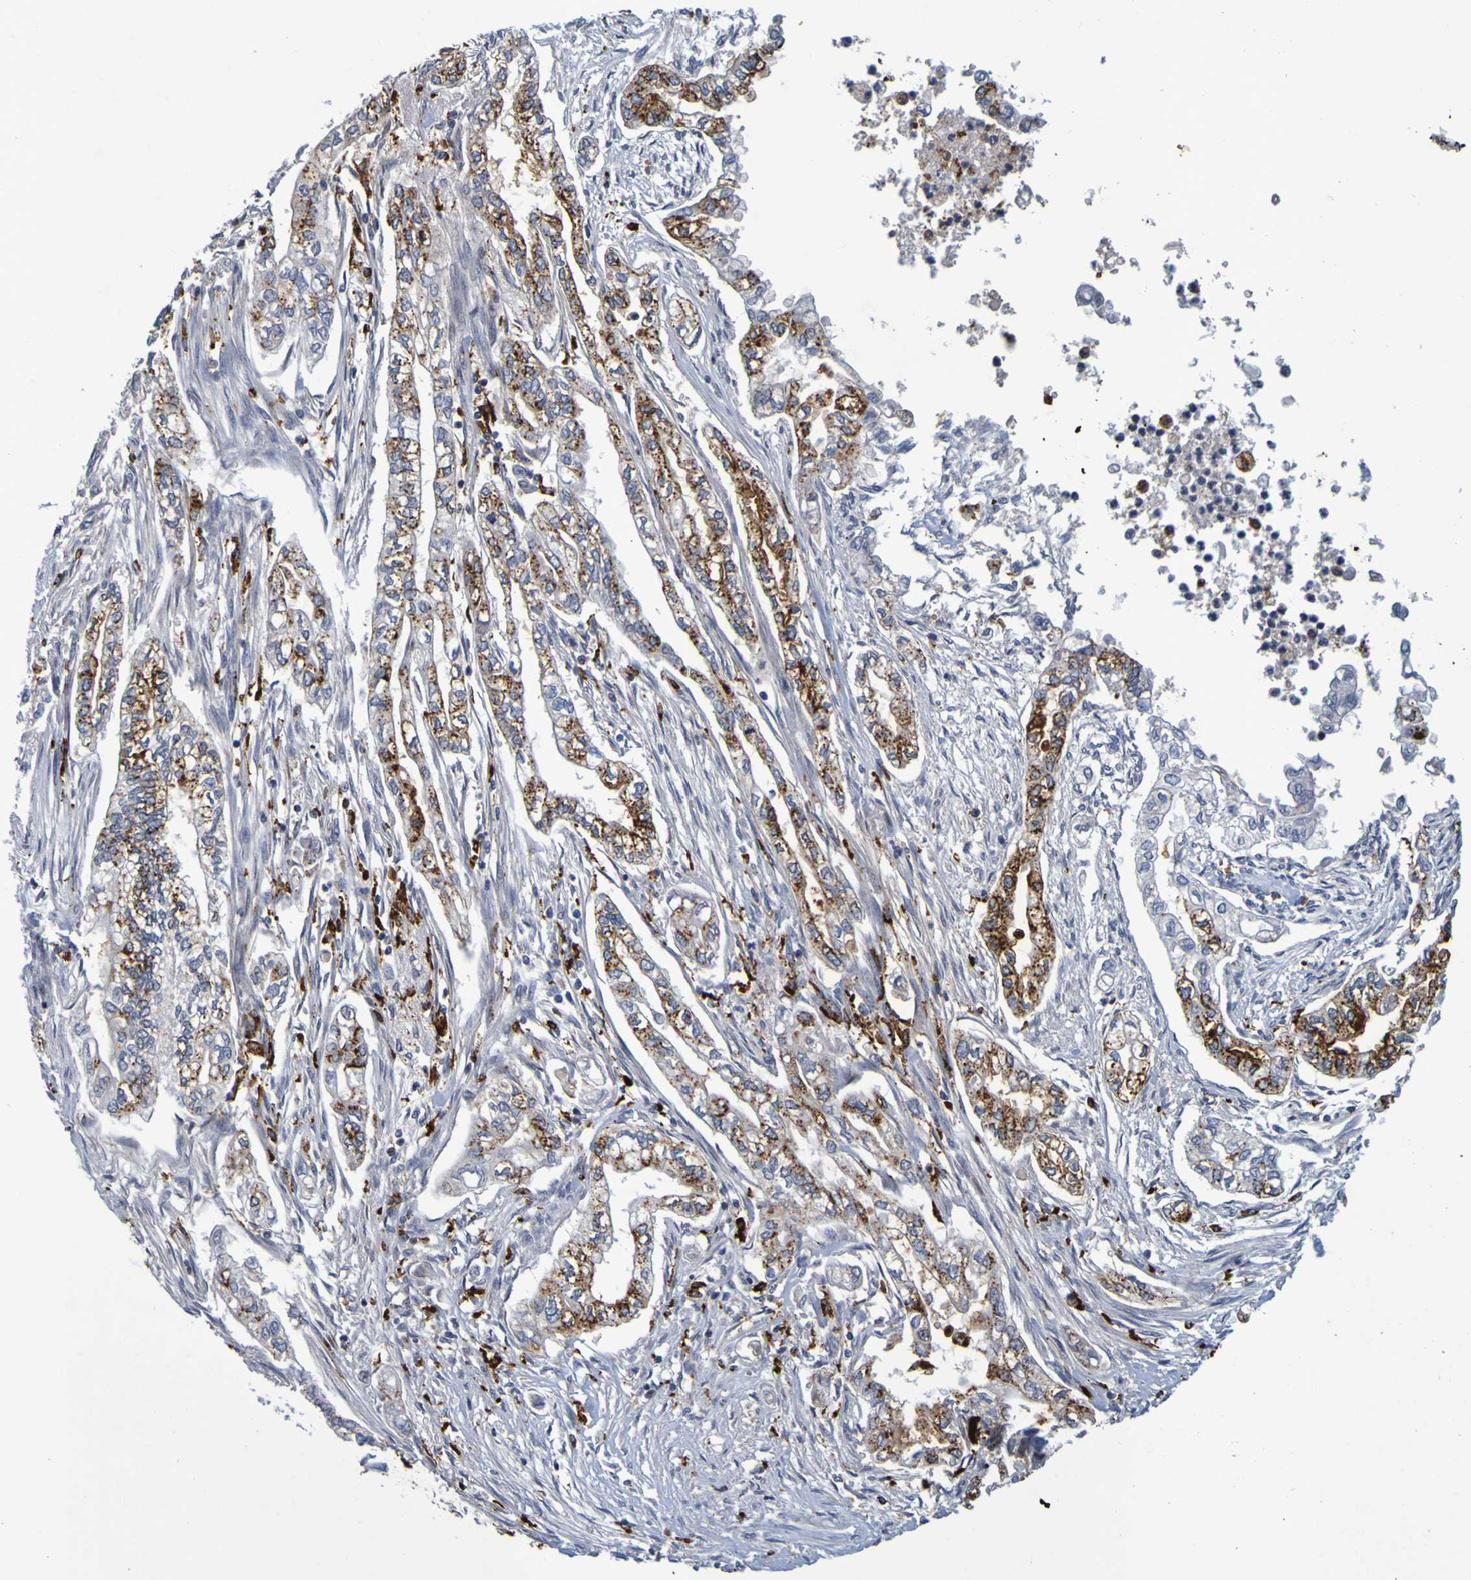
{"staining": {"intensity": "moderate", "quantity": ">75%", "location": "cytoplasmic/membranous"}, "tissue": "pancreatic cancer", "cell_type": "Tumor cells", "image_type": "cancer", "snomed": [{"axis": "morphology", "description": "Normal tissue, NOS"}, {"axis": "topography", "description": "Pancreas"}], "caption": "IHC (DAB) staining of pancreatic cancer reveals moderate cytoplasmic/membranous protein positivity in about >75% of tumor cells.", "gene": "TPH1", "patient": {"sex": "male", "age": 42}}